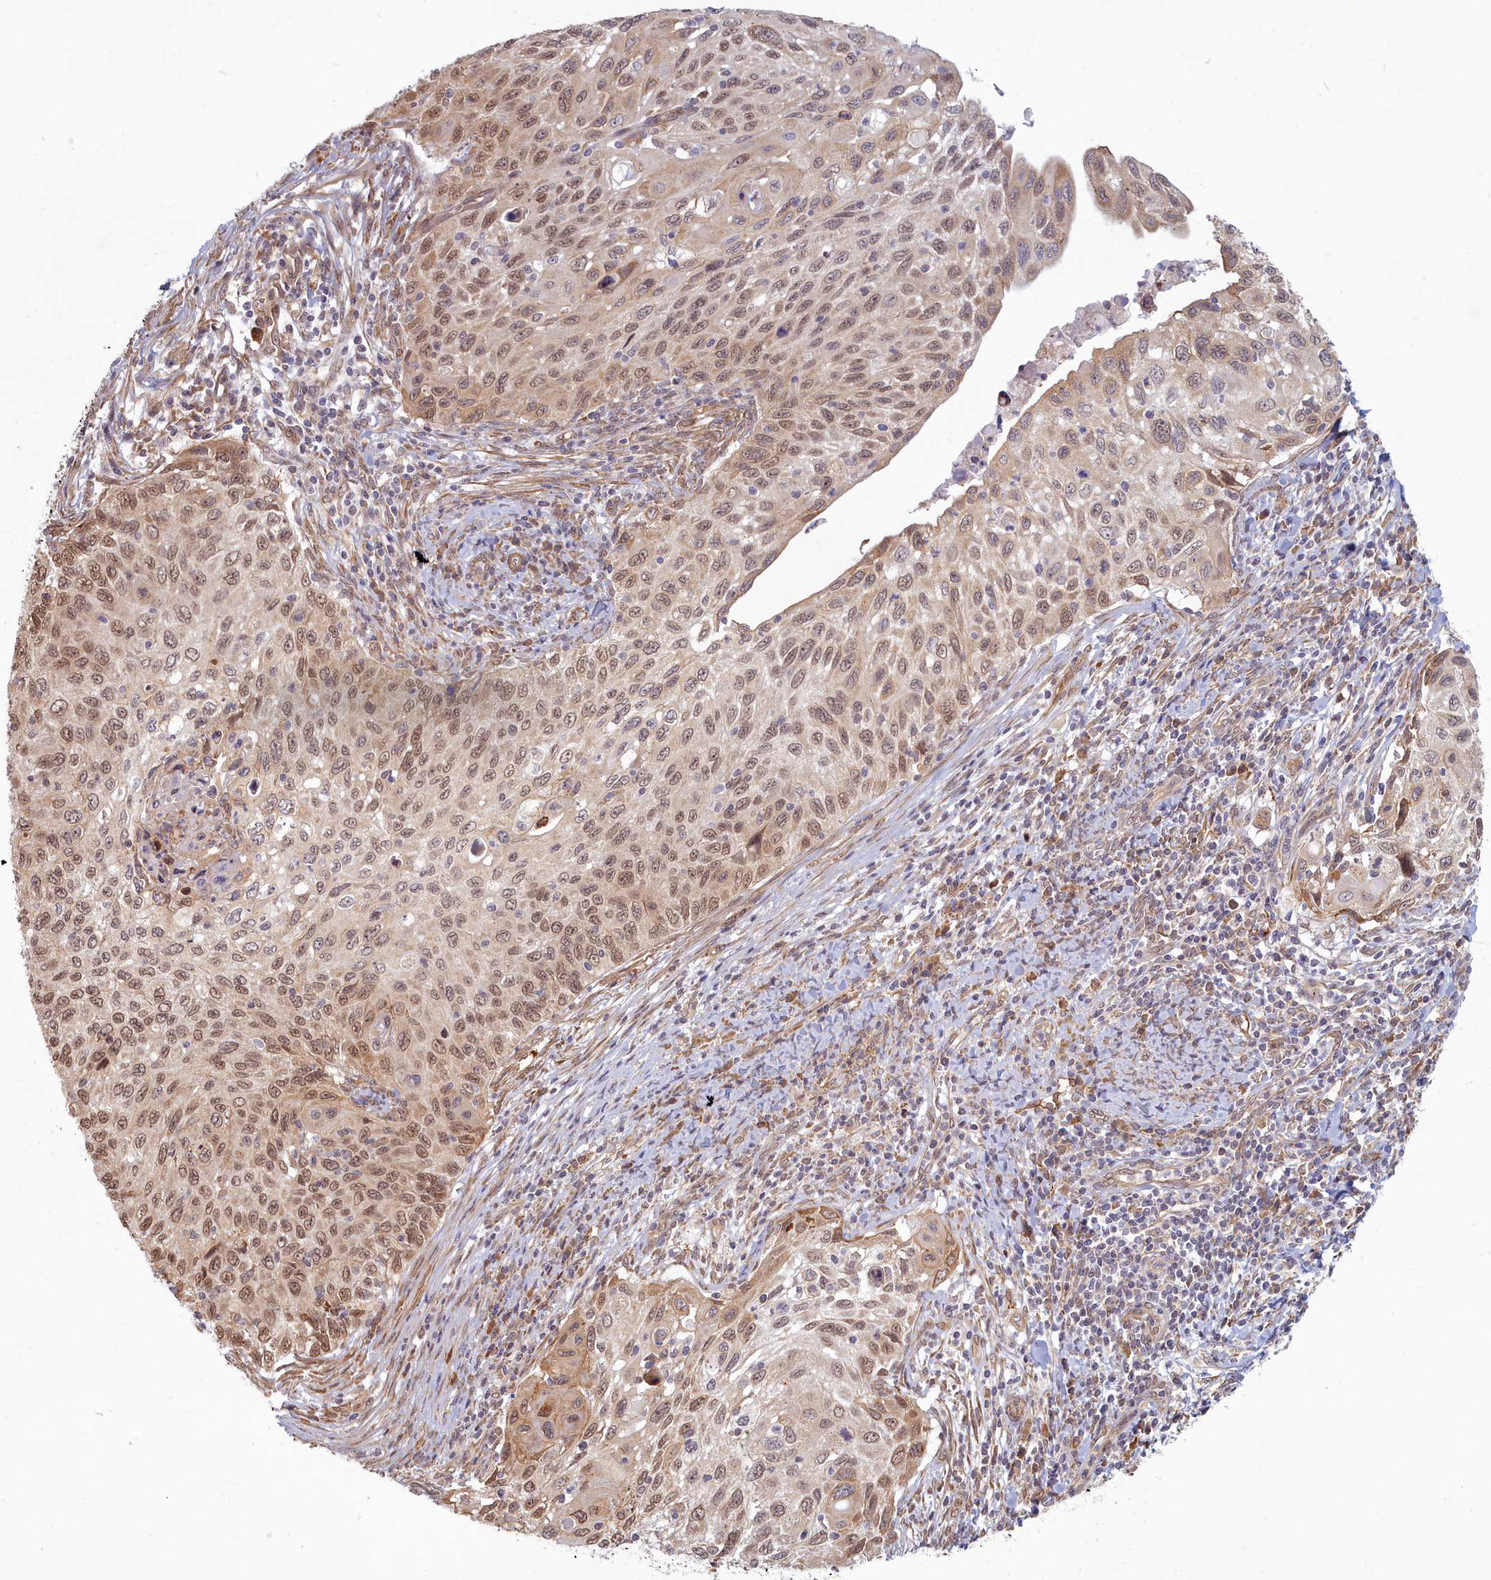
{"staining": {"intensity": "moderate", "quantity": ">75%", "location": "nuclear"}, "tissue": "cervical cancer", "cell_type": "Tumor cells", "image_type": "cancer", "snomed": [{"axis": "morphology", "description": "Squamous cell carcinoma, NOS"}, {"axis": "topography", "description": "Cervix"}], "caption": "Cervical squamous cell carcinoma stained for a protein (brown) displays moderate nuclear positive positivity in about >75% of tumor cells.", "gene": "MAK16", "patient": {"sex": "female", "age": 70}}